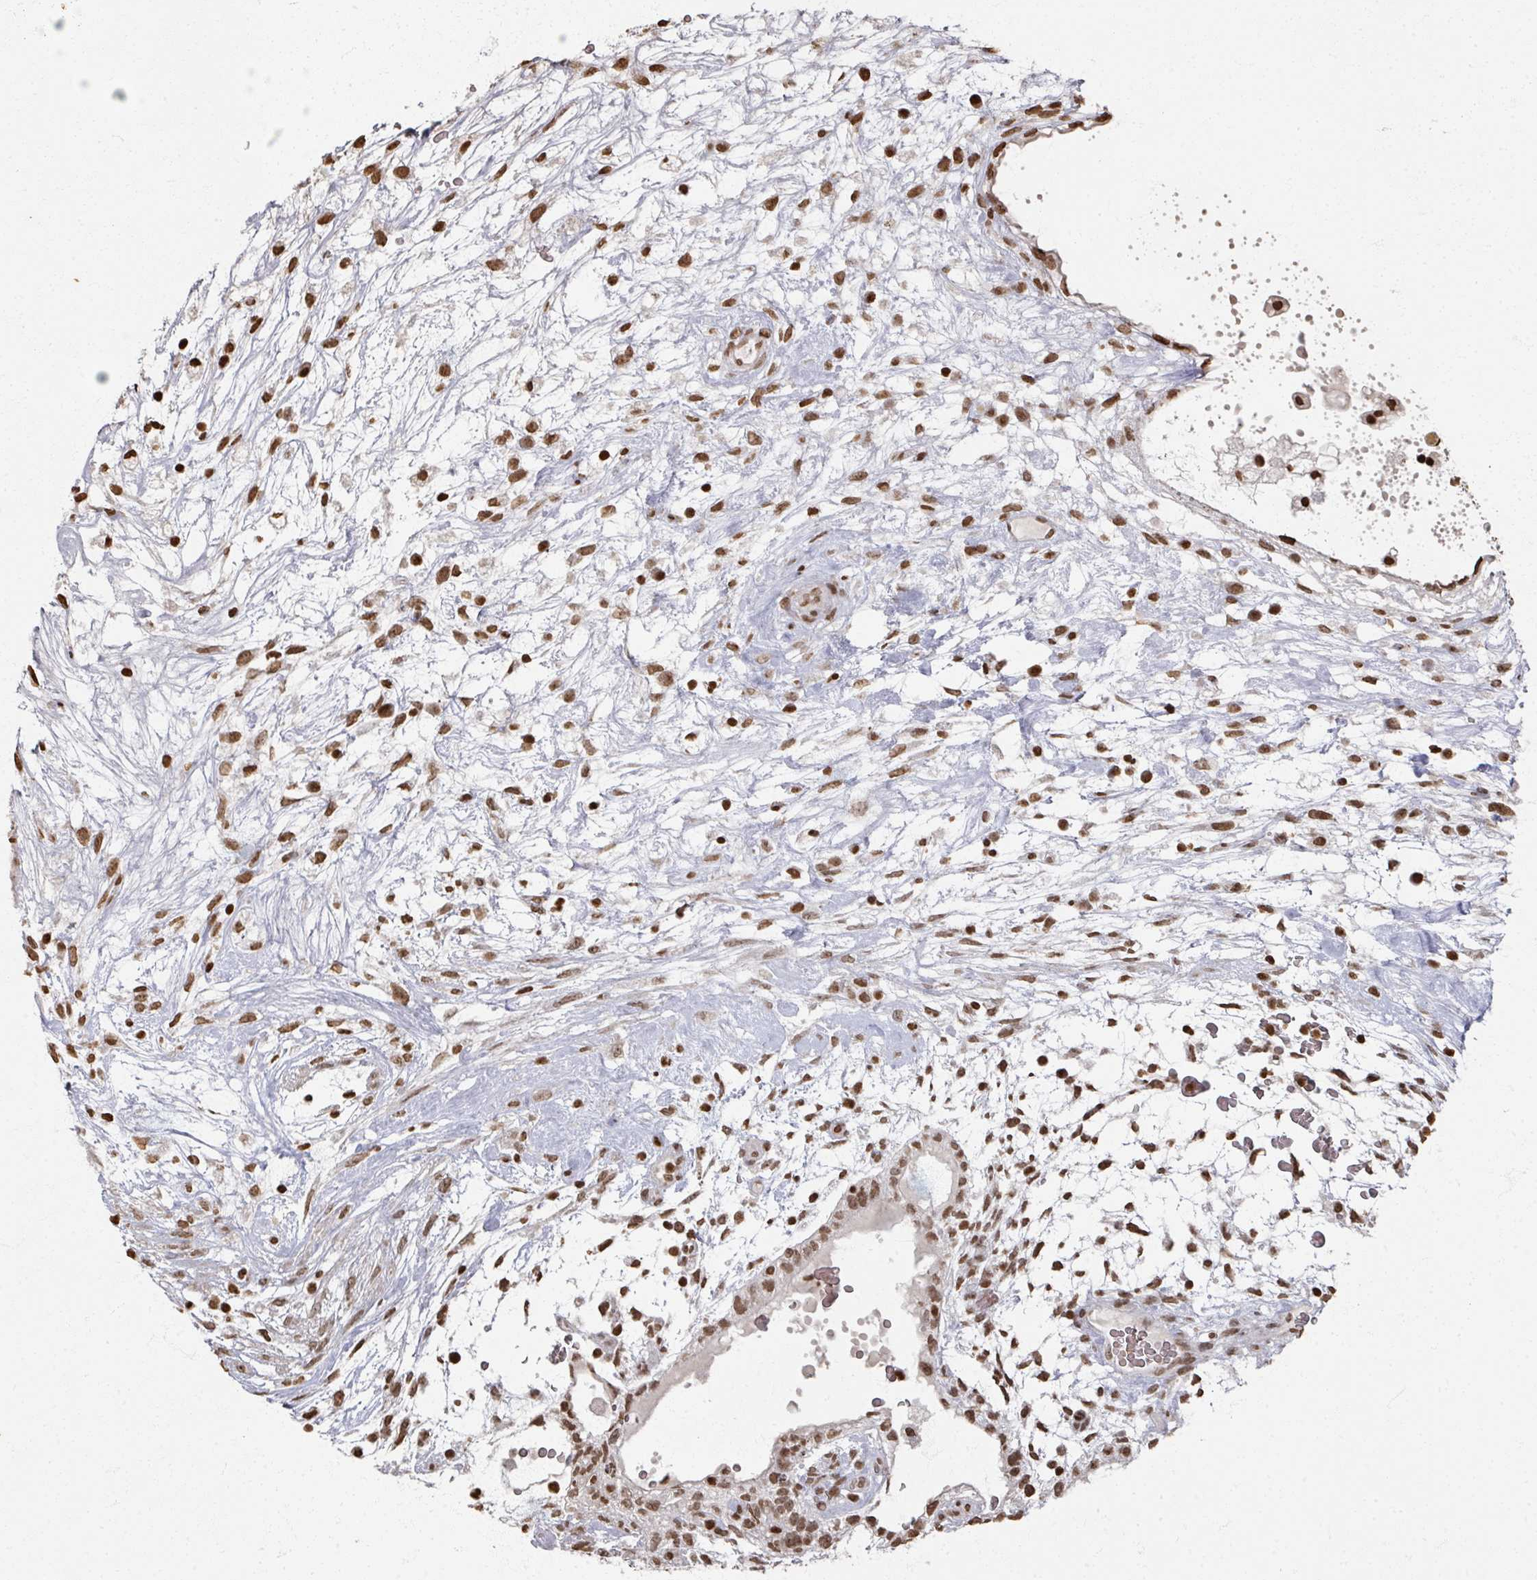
{"staining": {"intensity": "moderate", "quantity": ">75%", "location": "nuclear"}, "tissue": "testis cancer", "cell_type": "Tumor cells", "image_type": "cancer", "snomed": [{"axis": "morphology", "description": "Carcinoma, Embryonal, NOS"}, {"axis": "topography", "description": "Testis"}], "caption": "Testis cancer stained for a protein reveals moderate nuclear positivity in tumor cells.", "gene": "DCUN1D5", "patient": {"sex": "male", "age": 32}}